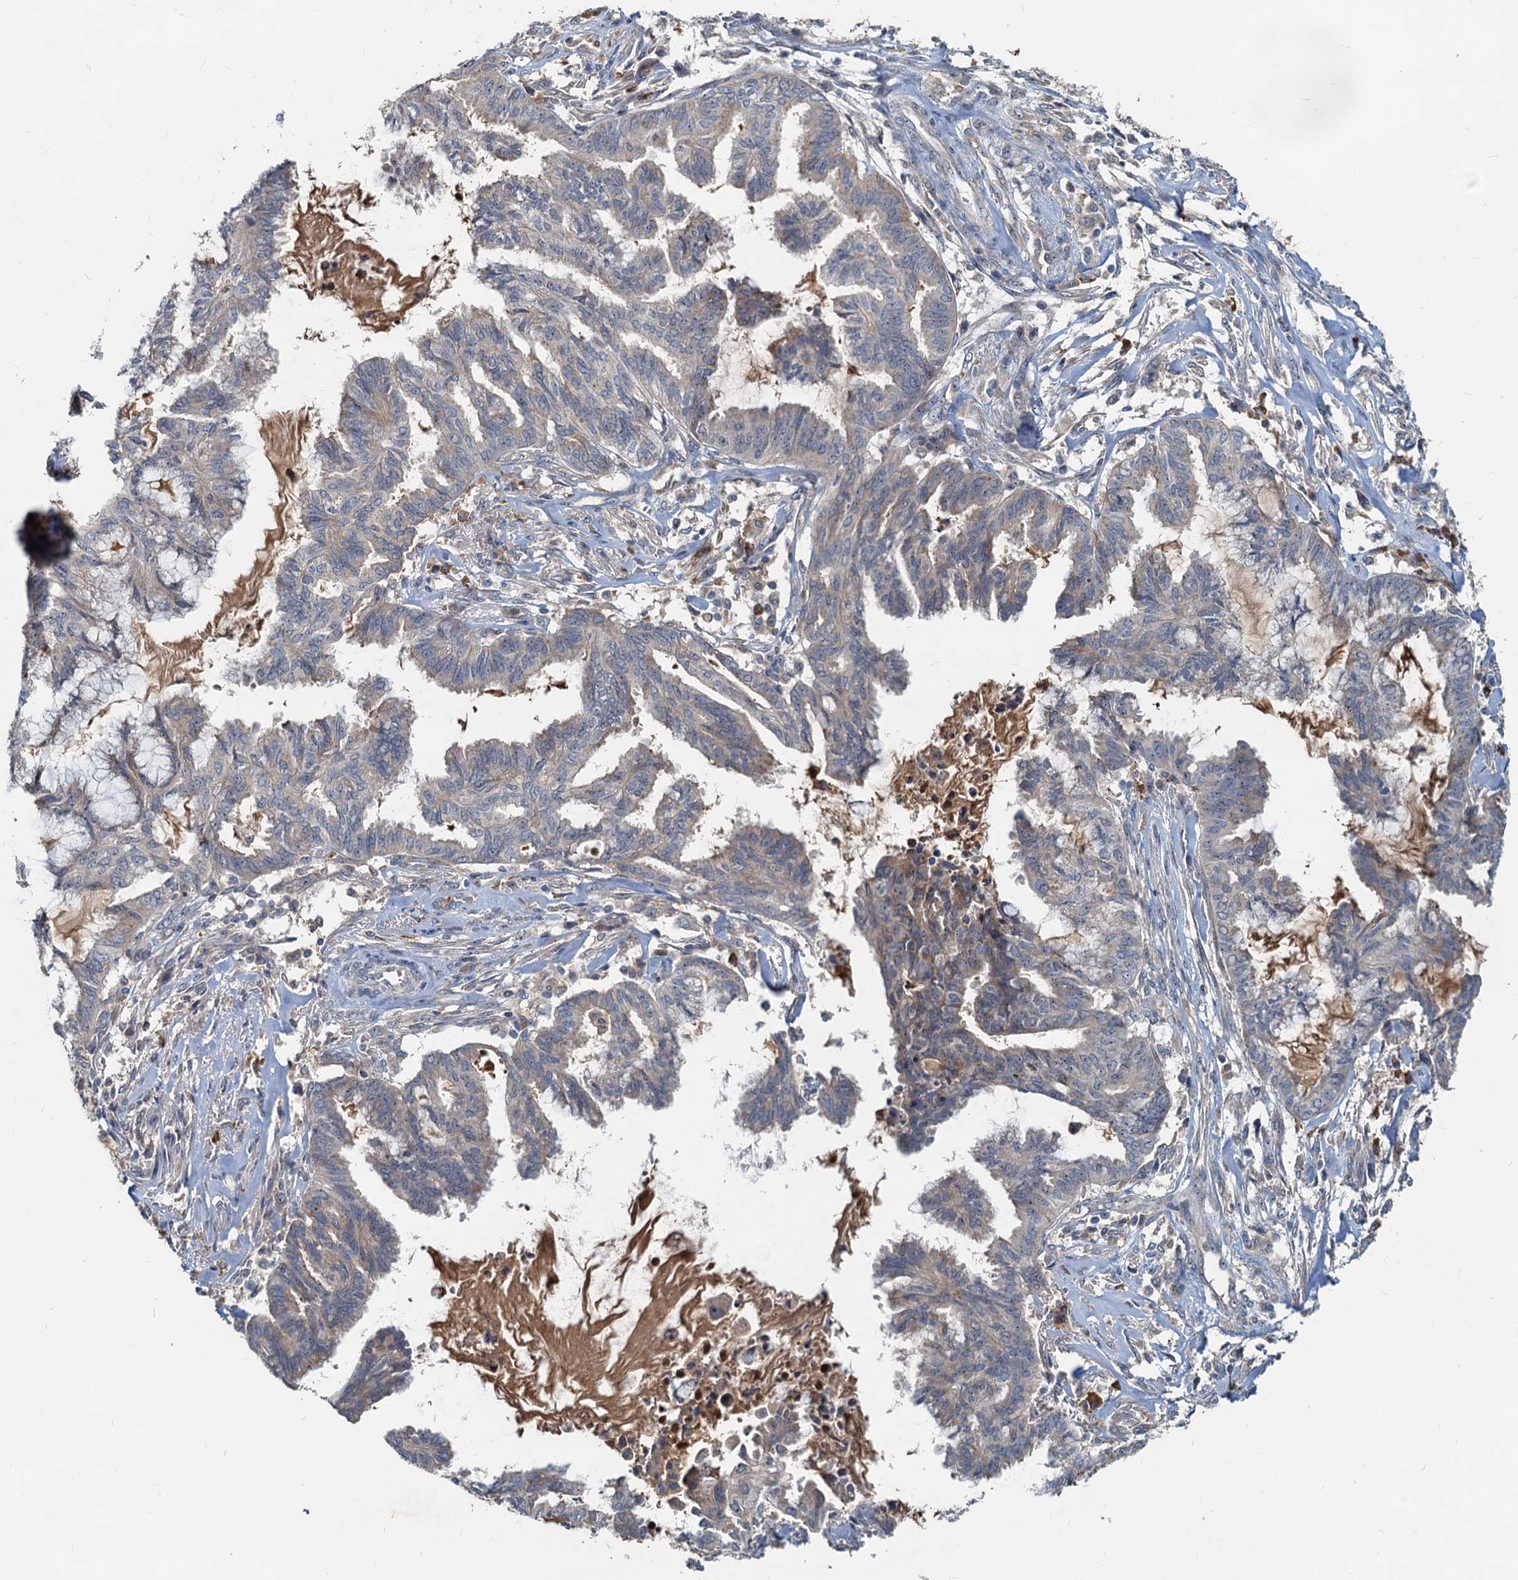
{"staining": {"intensity": "negative", "quantity": "none", "location": "none"}, "tissue": "endometrial cancer", "cell_type": "Tumor cells", "image_type": "cancer", "snomed": [{"axis": "morphology", "description": "Adenocarcinoma, NOS"}, {"axis": "topography", "description": "Endometrium"}], "caption": "Endometrial cancer was stained to show a protein in brown. There is no significant positivity in tumor cells.", "gene": "RGS7BP", "patient": {"sex": "female", "age": 86}}